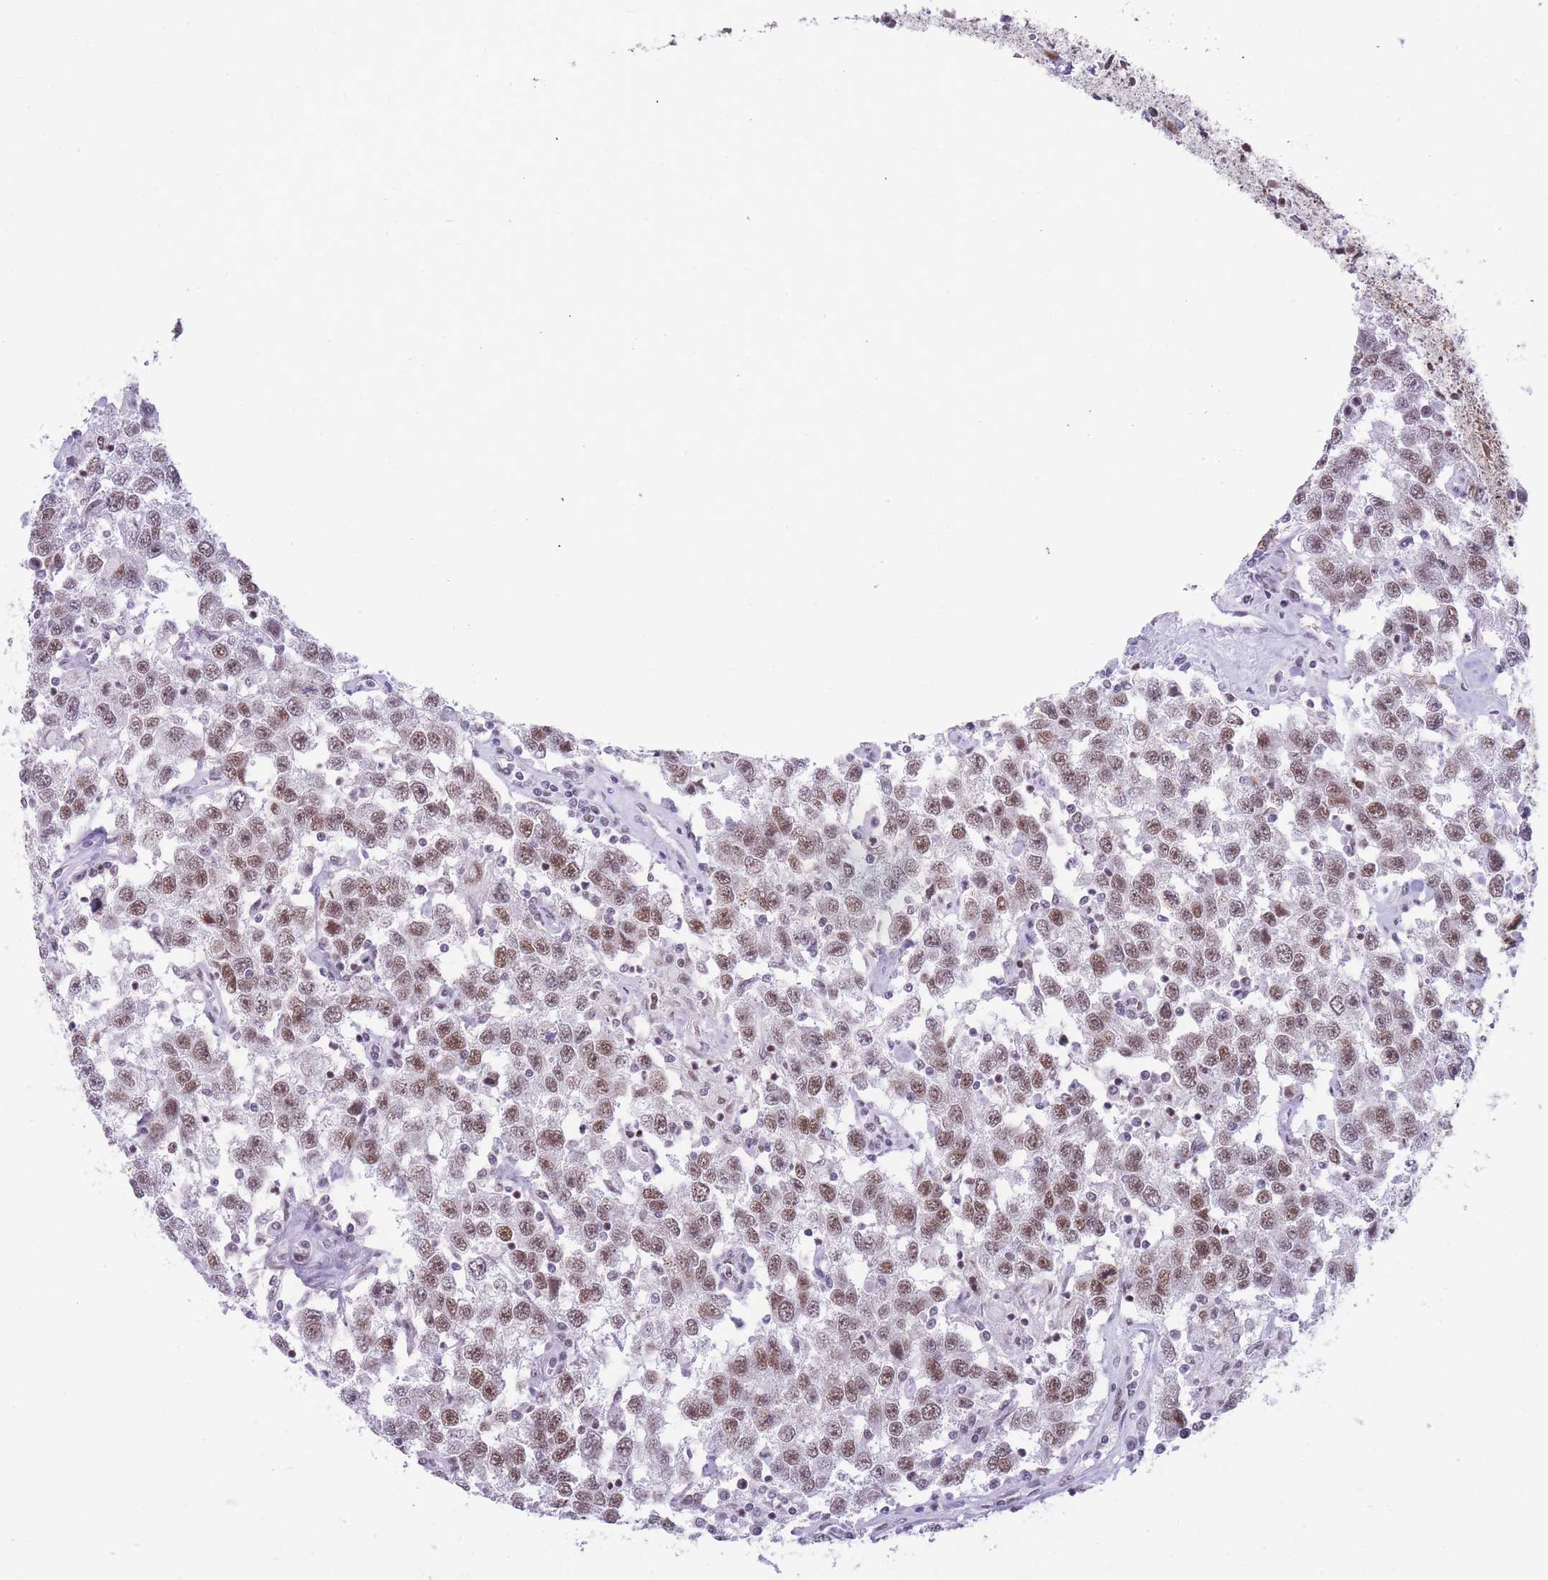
{"staining": {"intensity": "moderate", "quantity": ">75%", "location": "nuclear"}, "tissue": "testis cancer", "cell_type": "Tumor cells", "image_type": "cancer", "snomed": [{"axis": "morphology", "description": "Seminoma, NOS"}, {"axis": "topography", "description": "Testis"}], "caption": "Seminoma (testis) tissue exhibits moderate nuclear staining in approximately >75% of tumor cells", "gene": "HNRNPUL1", "patient": {"sex": "male", "age": 41}}